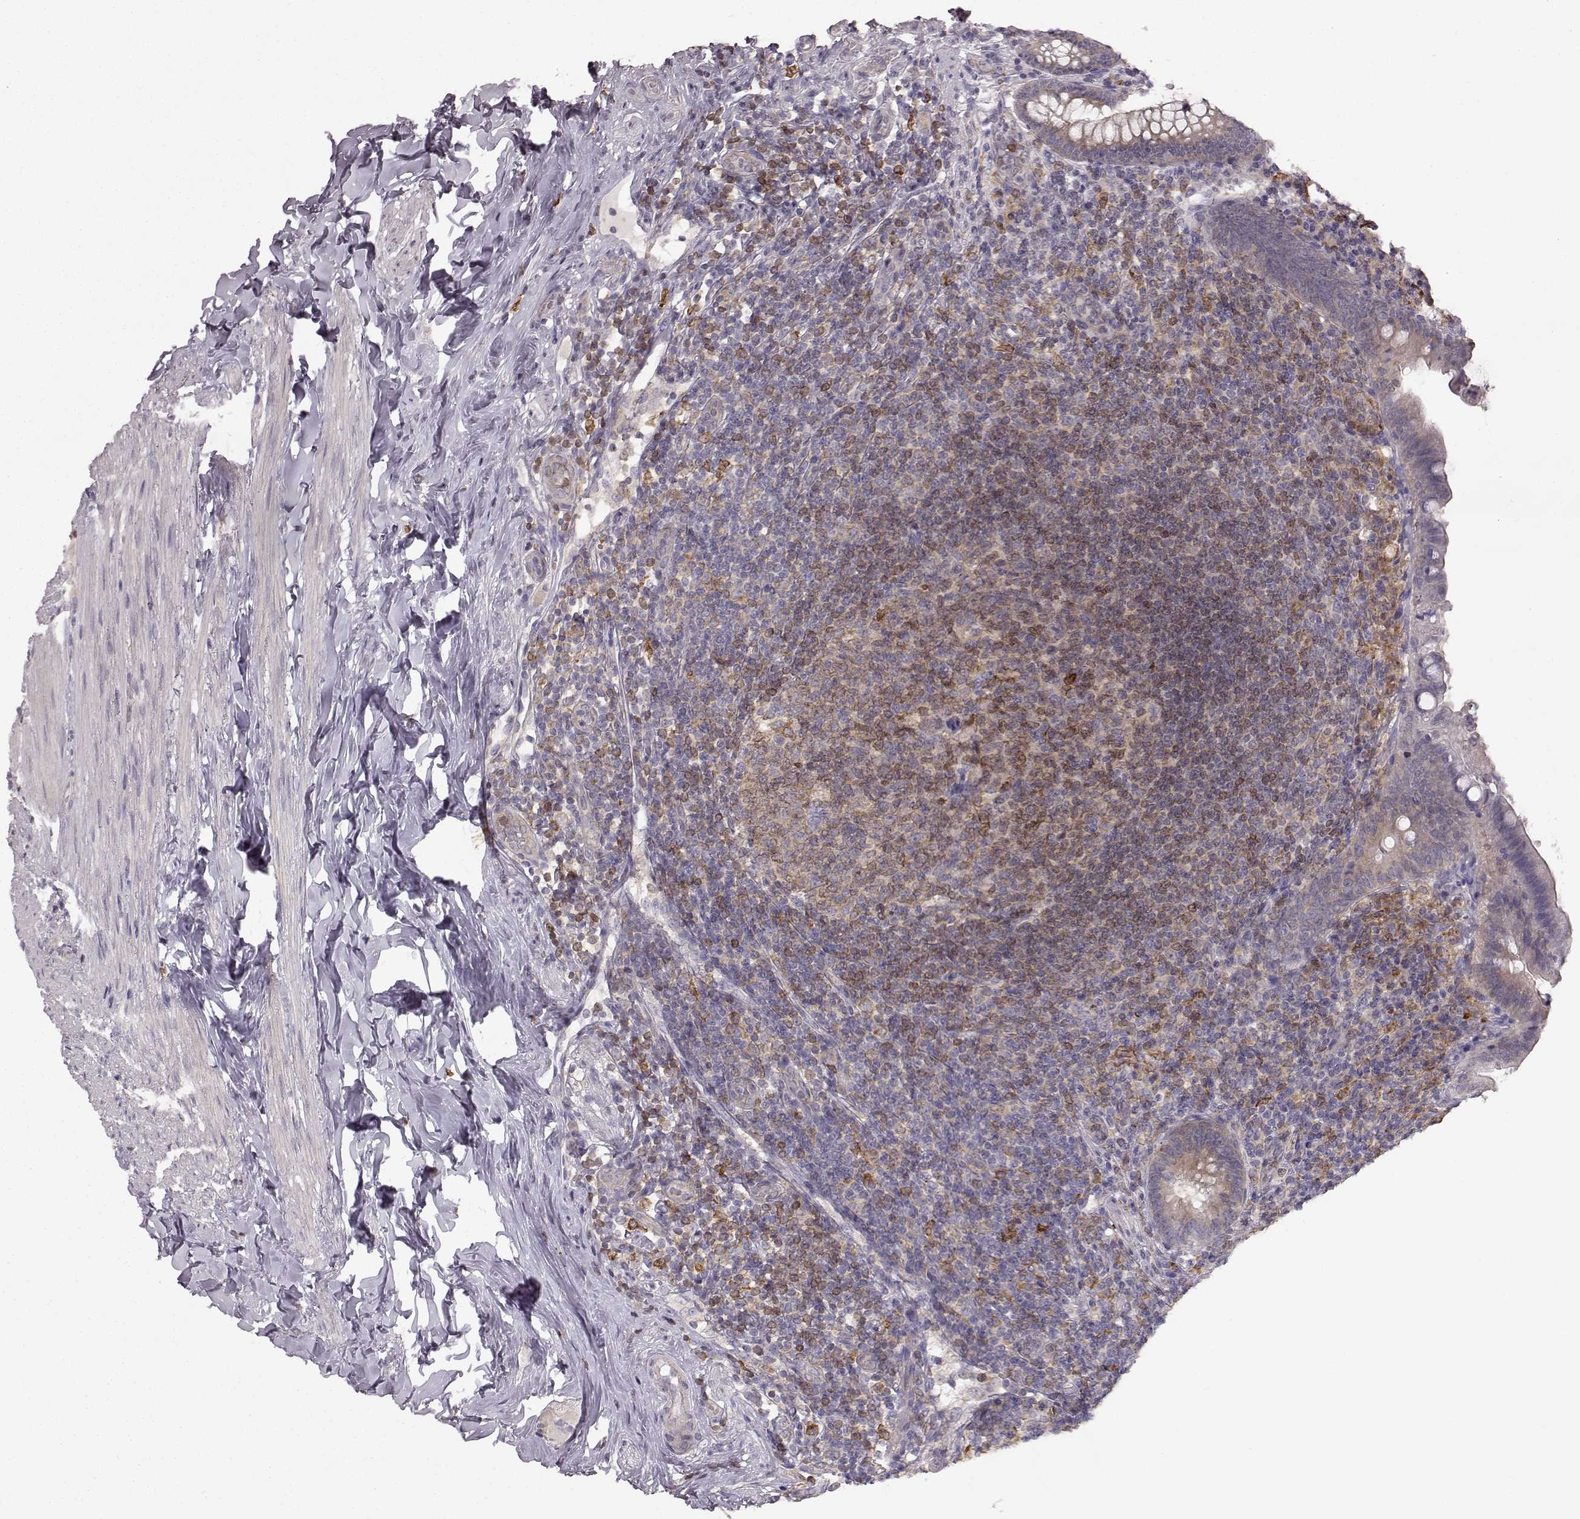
{"staining": {"intensity": "weak", "quantity": ">75%", "location": "cytoplasmic/membranous"}, "tissue": "appendix", "cell_type": "Glandular cells", "image_type": "normal", "snomed": [{"axis": "morphology", "description": "Normal tissue, NOS"}, {"axis": "topography", "description": "Appendix"}], "caption": "Immunohistochemical staining of normal human appendix reveals low levels of weak cytoplasmic/membranous staining in approximately >75% of glandular cells.", "gene": "SPAG17", "patient": {"sex": "male", "age": 47}}